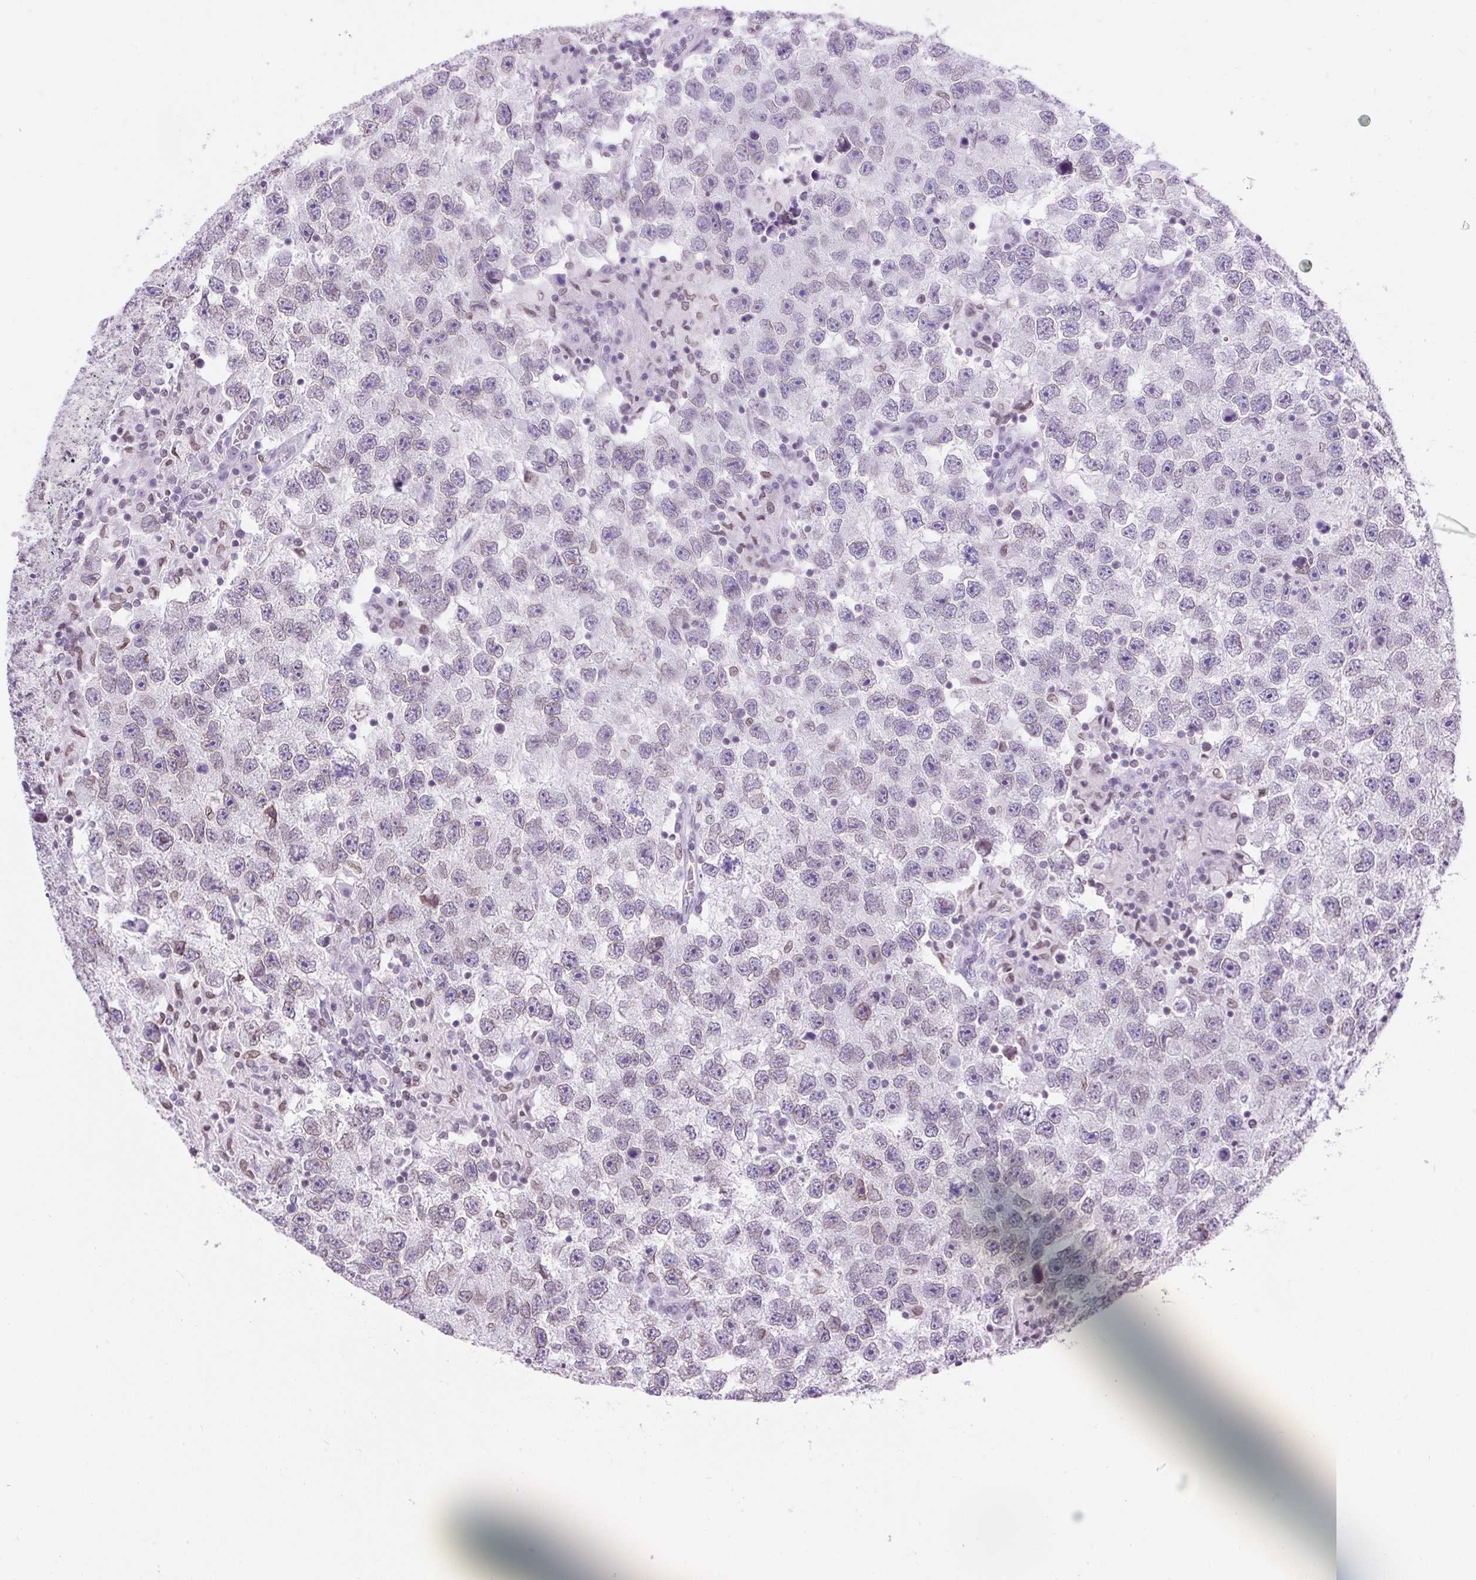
{"staining": {"intensity": "weak", "quantity": ">75%", "location": "cytoplasmic/membranous,nuclear"}, "tissue": "testis cancer", "cell_type": "Tumor cells", "image_type": "cancer", "snomed": [{"axis": "morphology", "description": "Seminoma, NOS"}, {"axis": "topography", "description": "Testis"}], "caption": "Immunohistochemistry photomicrograph of neoplastic tissue: human testis cancer stained using IHC displays low levels of weak protein expression localized specifically in the cytoplasmic/membranous and nuclear of tumor cells, appearing as a cytoplasmic/membranous and nuclear brown color.", "gene": "VPREB1", "patient": {"sex": "male", "age": 26}}